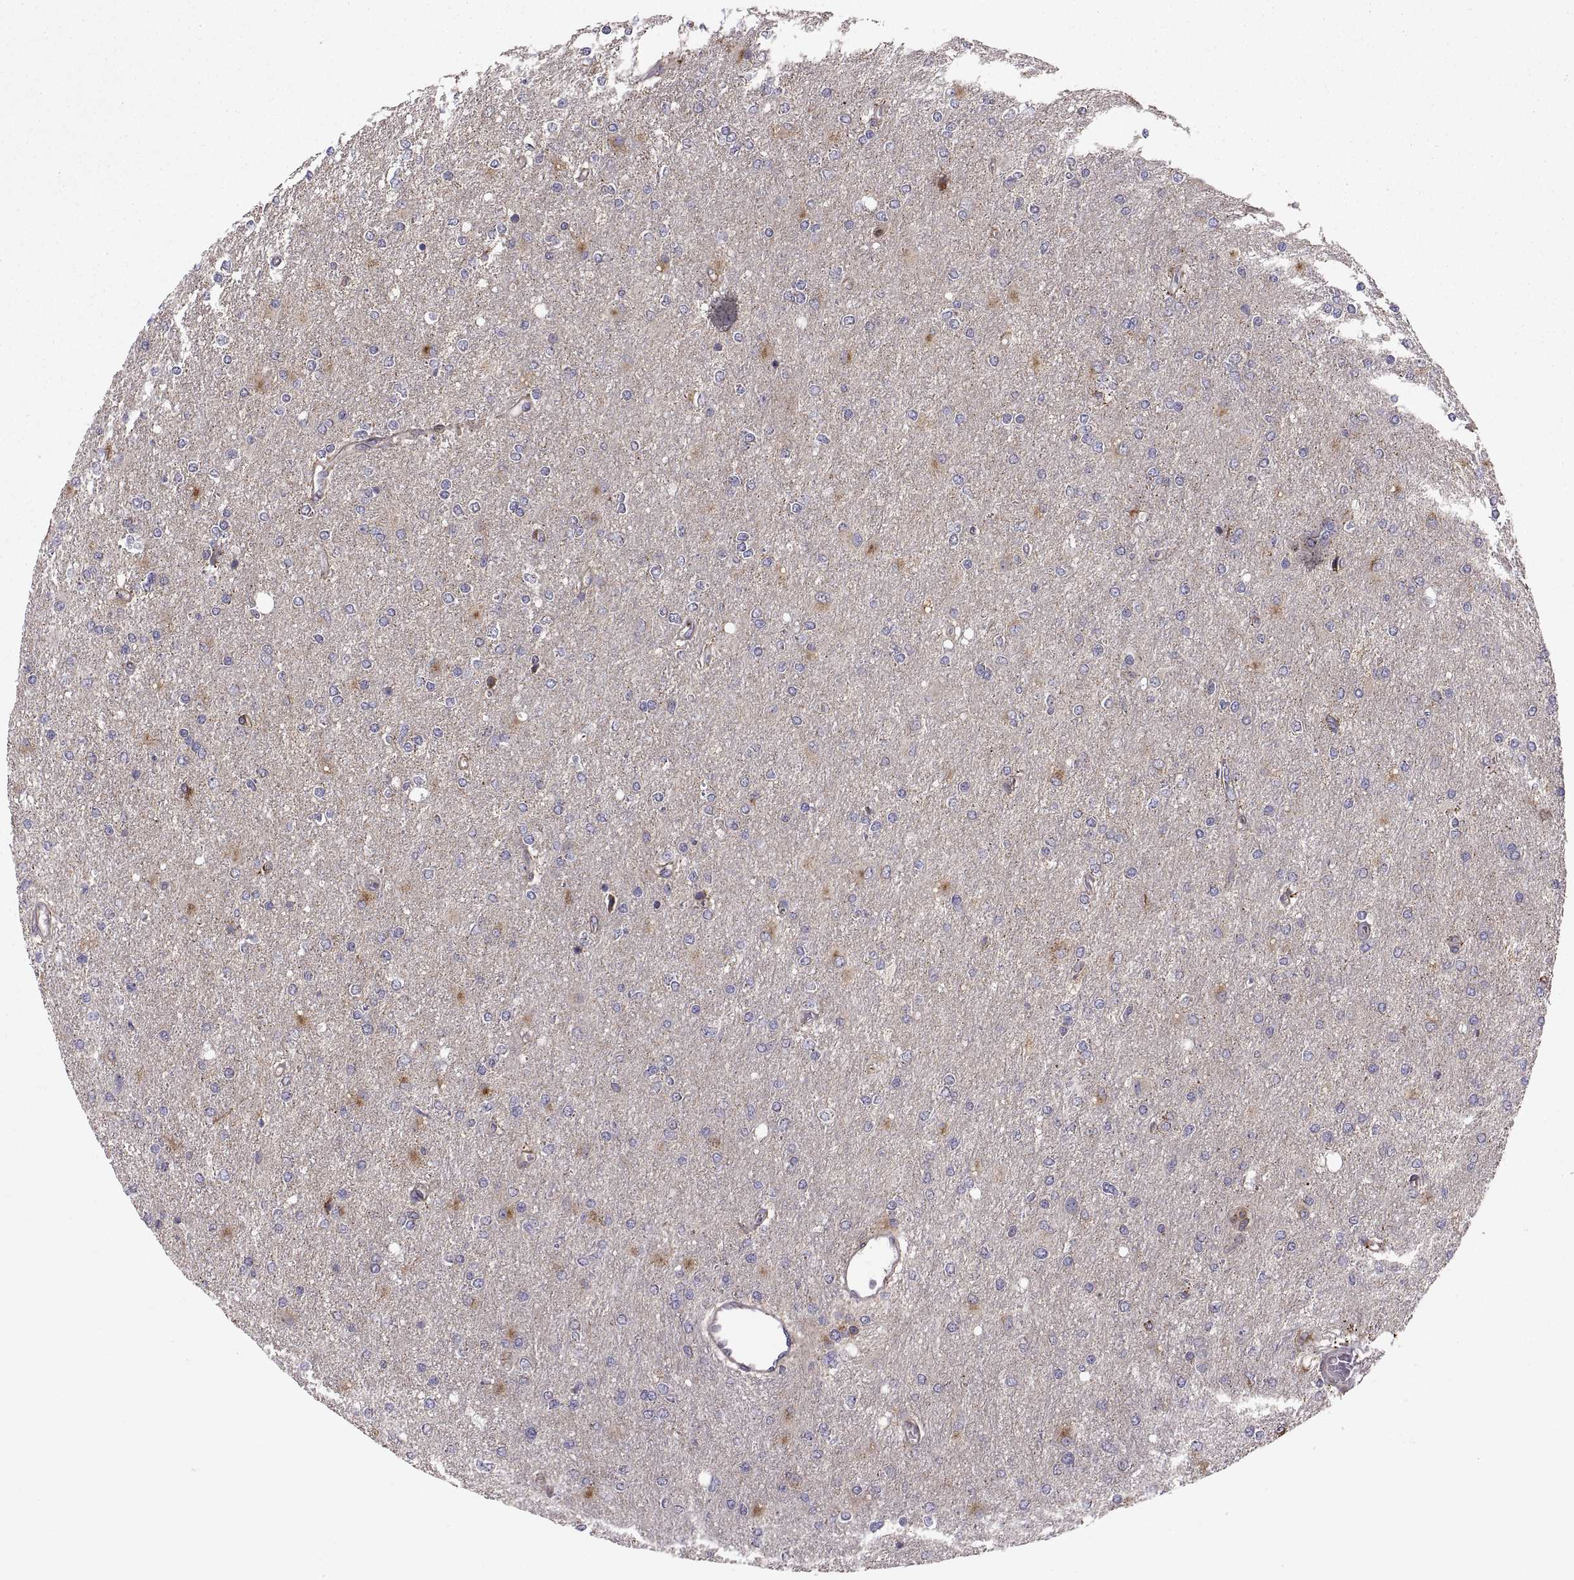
{"staining": {"intensity": "negative", "quantity": "none", "location": "none"}, "tissue": "glioma", "cell_type": "Tumor cells", "image_type": "cancer", "snomed": [{"axis": "morphology", "description": "Glioma, malignant, High grade"}, {"axis": "topography", "description": "Cerebral cortex"}], "caption": "A high-resolution image shows IHC staining of glioma, which demonstrates no significant positivity in tumor cells.", "gene": "TESC", "patient": {"sex": "male", "age": 70}}